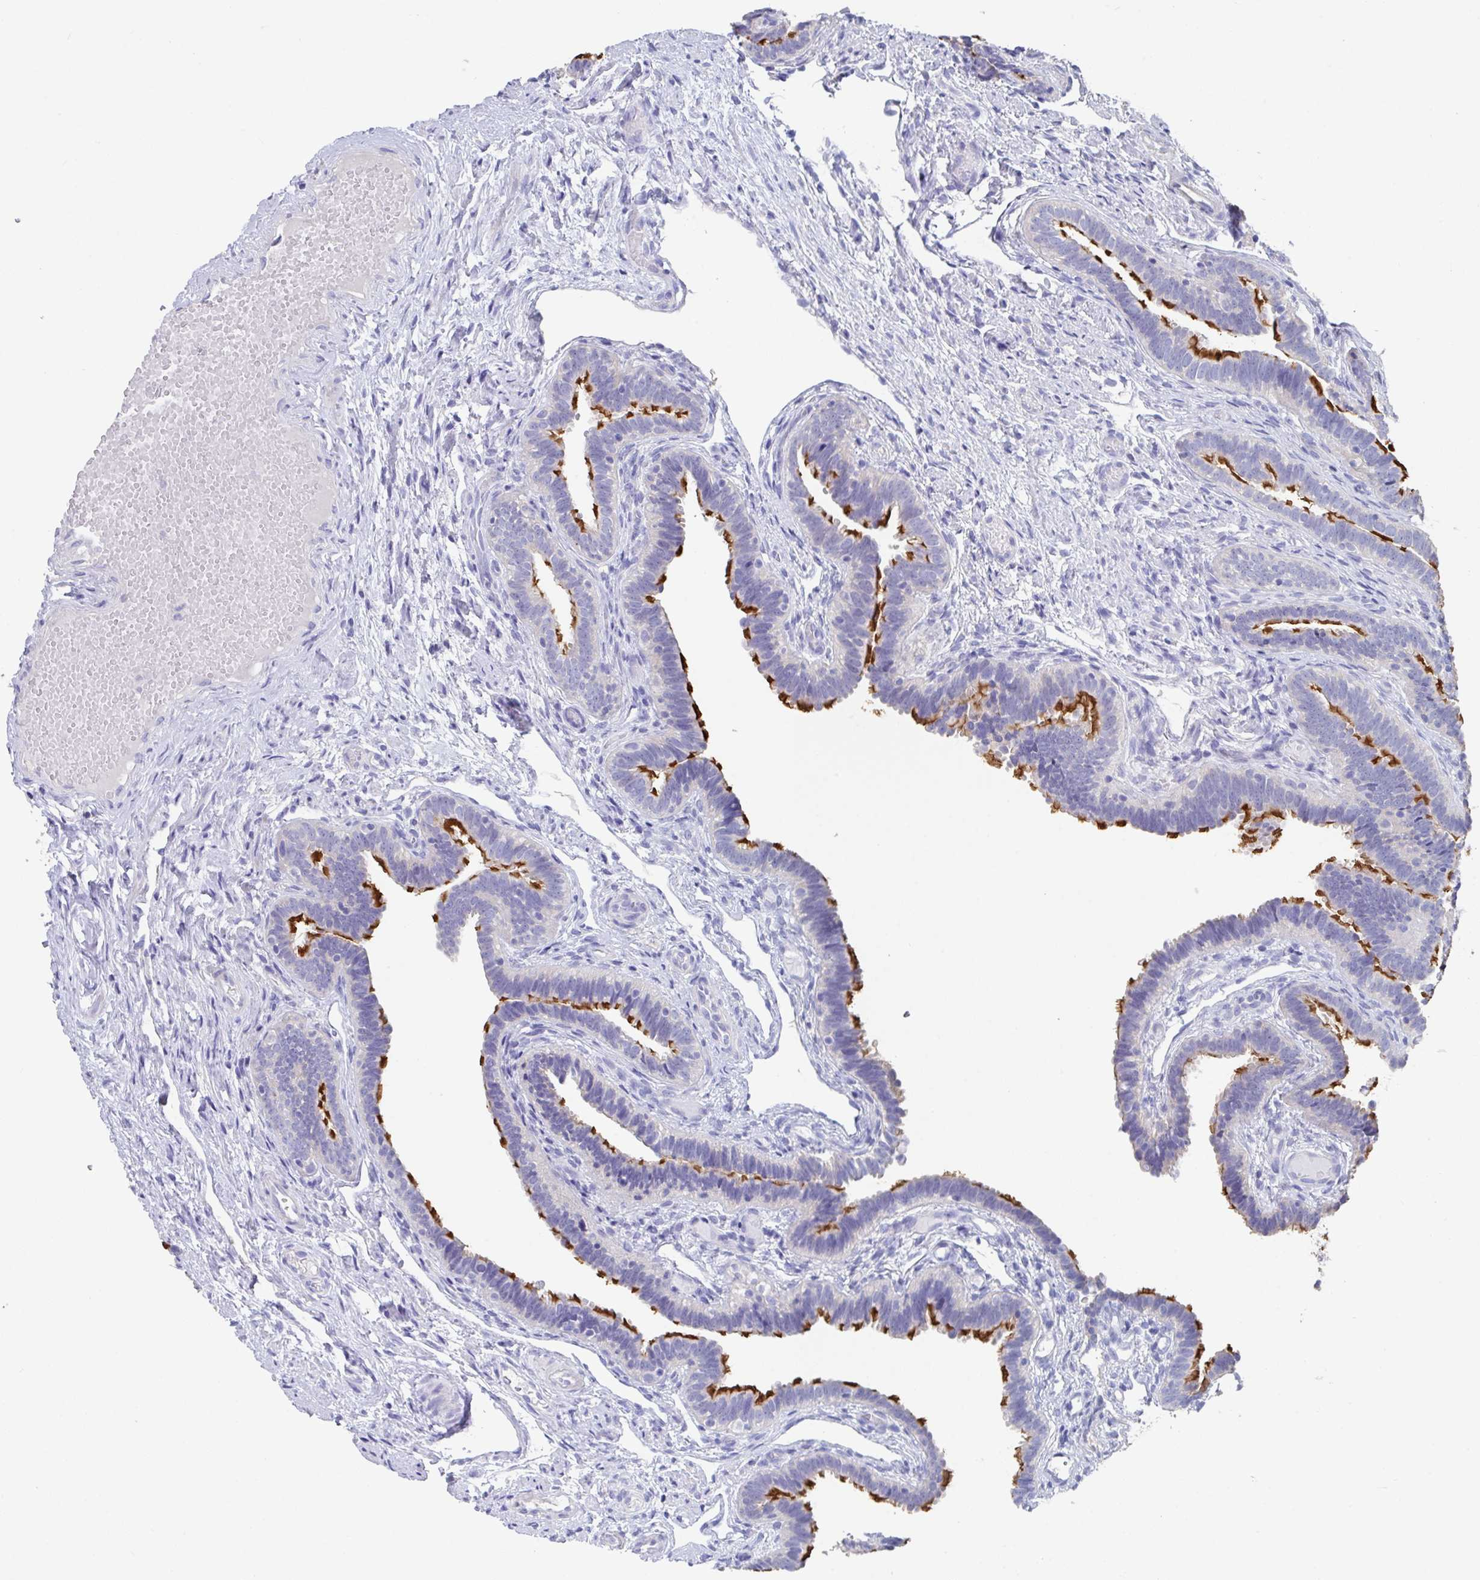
{"staining": {"intensity": "strong", "quantity": "25%-75%", "location": "cytoplasmic/membranous"}, "tissue": "fallopian tube", "cell_type": "Glandular cells", "image_type": "normal", "snomed": [{"axis": "morphology", "description": "Normal tissue, NOS"}, {"axis": "topography", "description": "Fallopian tube"}], "caption": "A histopathology image of fallopian tube stained for a protein reveals strong cytoplasmic/membranous brown staining in glandular cells.", "gene": "SLC44A4", "patient": {"sex": "female", "age": 37}}